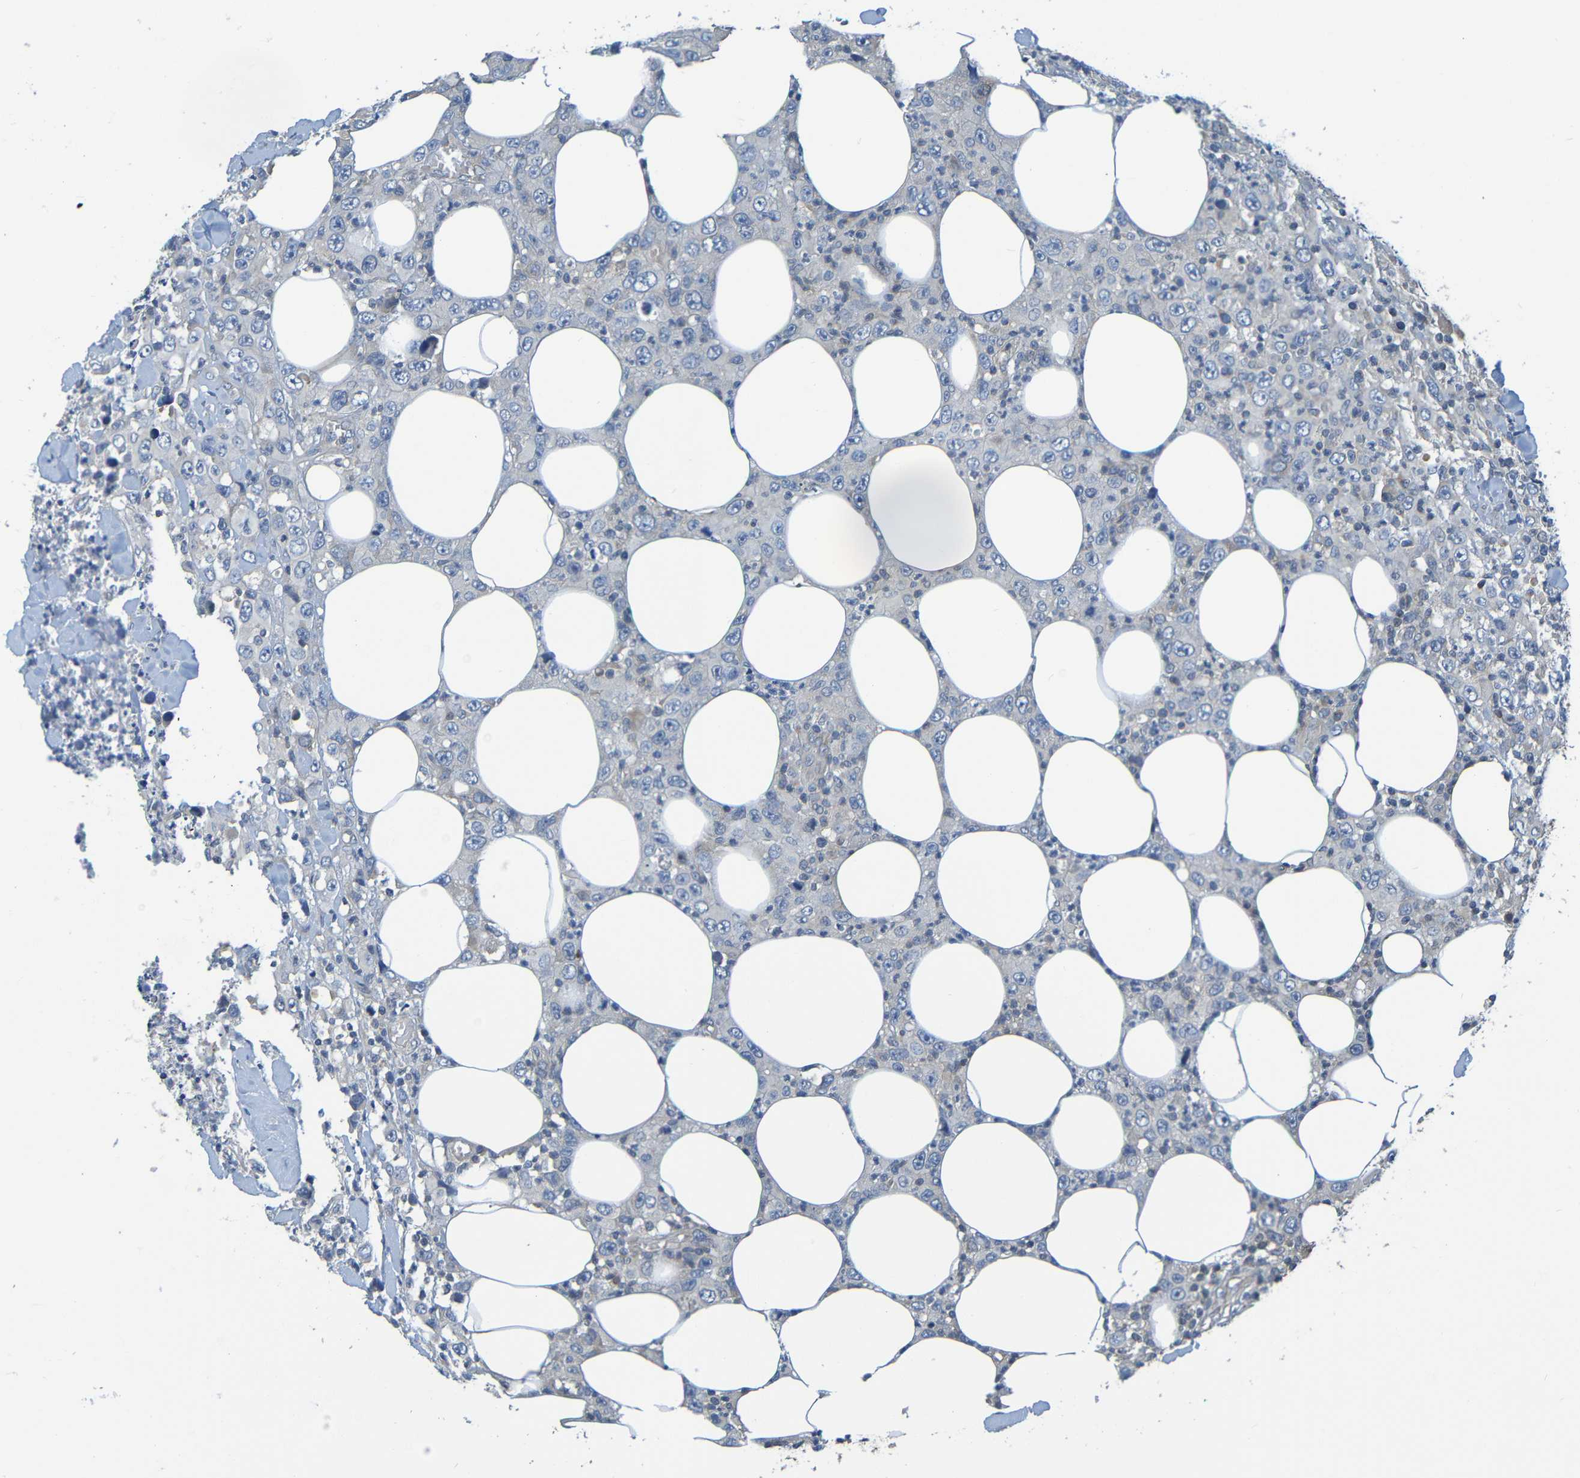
{"staining": {"intensity": "negative", "quantity": "none", "location": "none"}, "tissue": "thyroid cancer", "cell_type": "Tumor cells", "image_type": "cancer", "snomed": [{"axis": "morphology", "description": "Carcinoma, NOS"}, {"axis": "topography", "description": "Thyroid gland"}], "caption": "This is a image of immunohistochemistry (IHC) staining of thyroid cancer, which shows no expression in tumor cells.", "gene": "CYP4F2", "patient": {"sex": "female", "age": 77}}